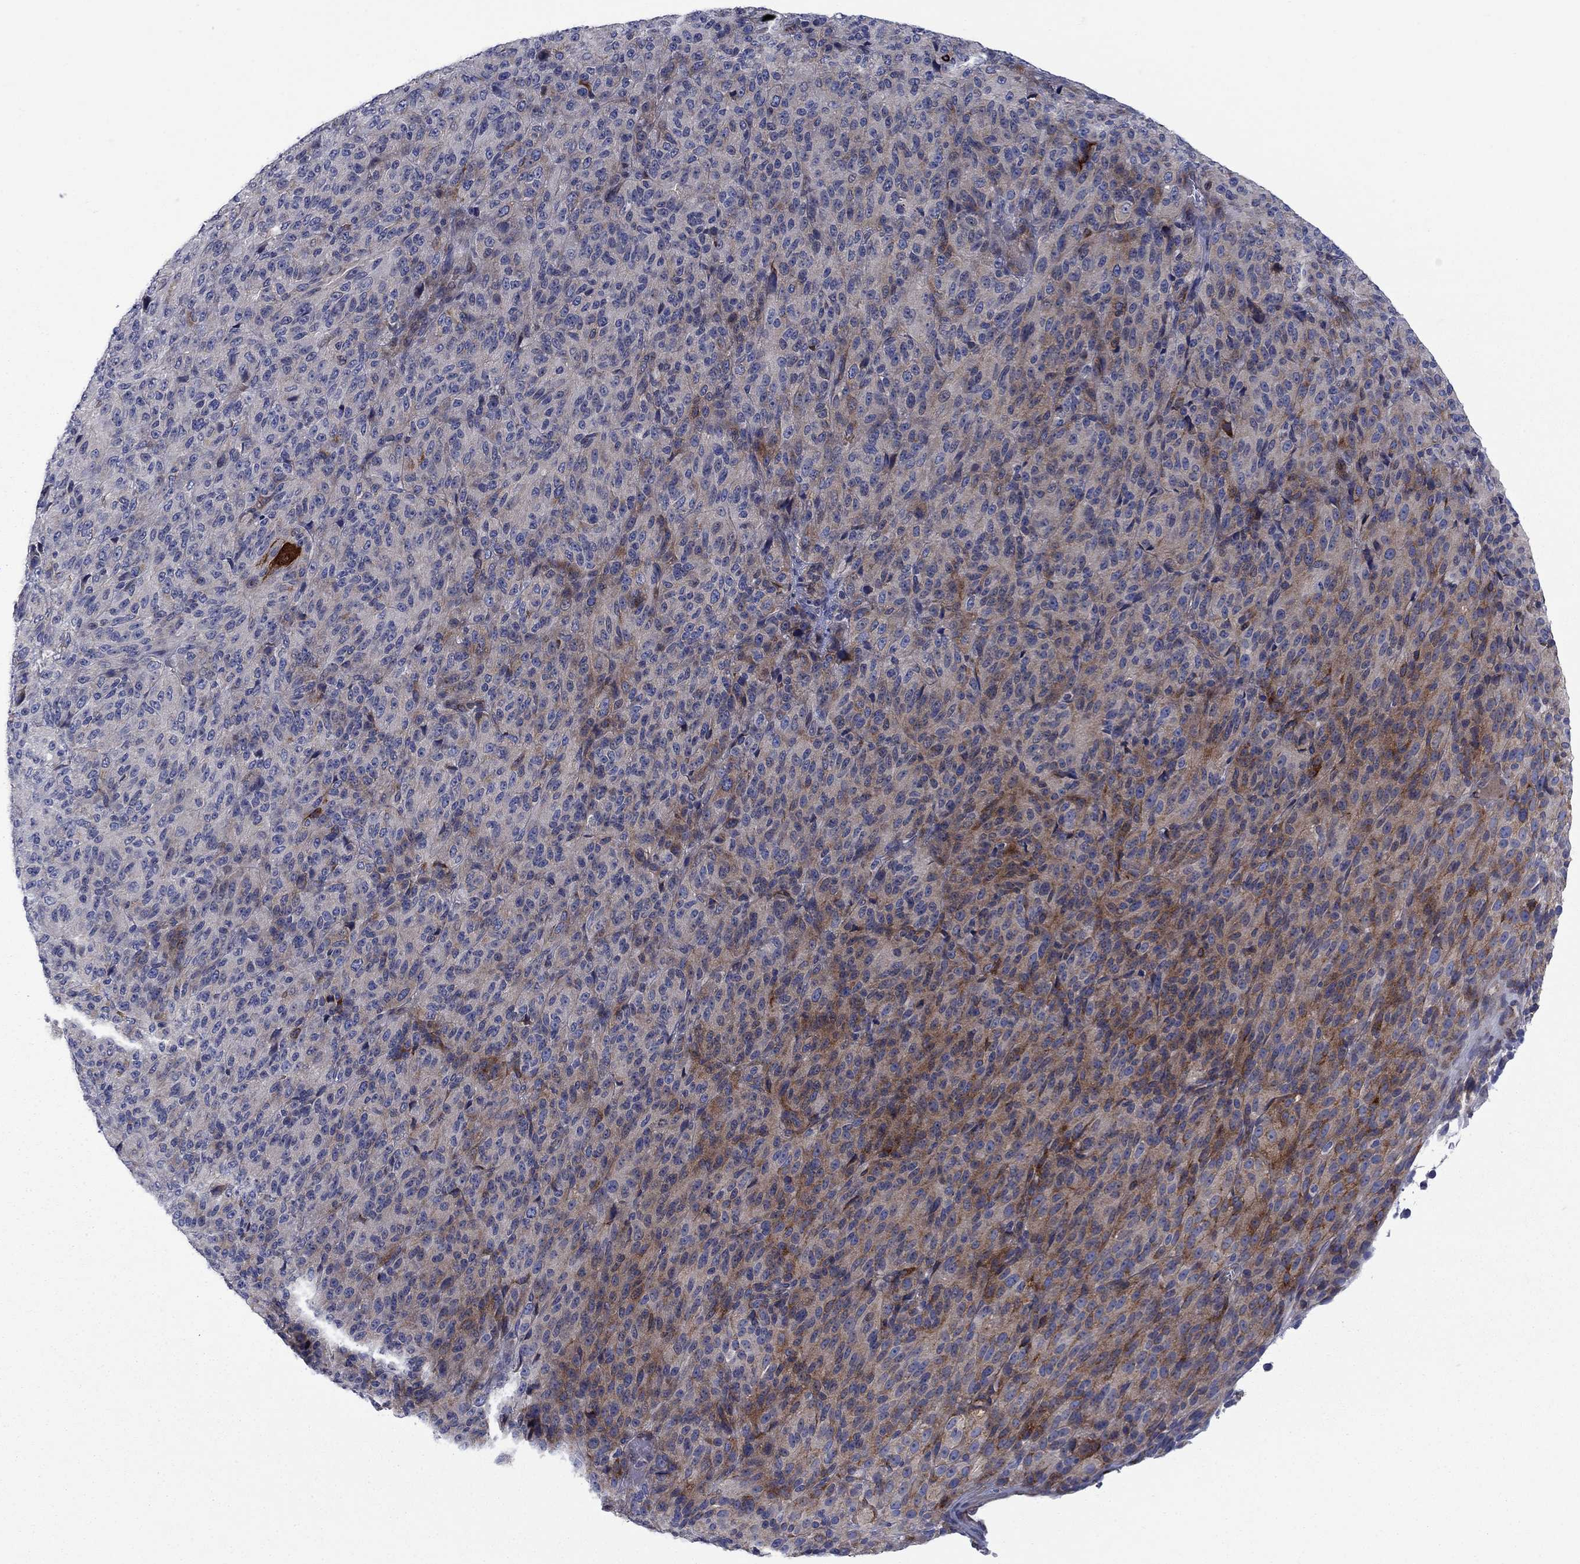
{"staining": {"intensity": "strong", "quantity": "<25%", "location": "cytoplasmic/membranous"}, "tissue": "melanoma", "cell_type": "Tumor cells", "image_type": "cancer", "snomed": [{"axis": "morphology", "description": "Malignant melanoma, Metastatic site"}, {"axis": "topography", "description": "Brain"}], "caption": "Protein staining shows strong cytoplasmic/membranous staining in approximately <25% of tumor cells in malignant melanoma (metastatic site).", "gene": "FXR1", "patient": {"sex": "female", "age": 56}}